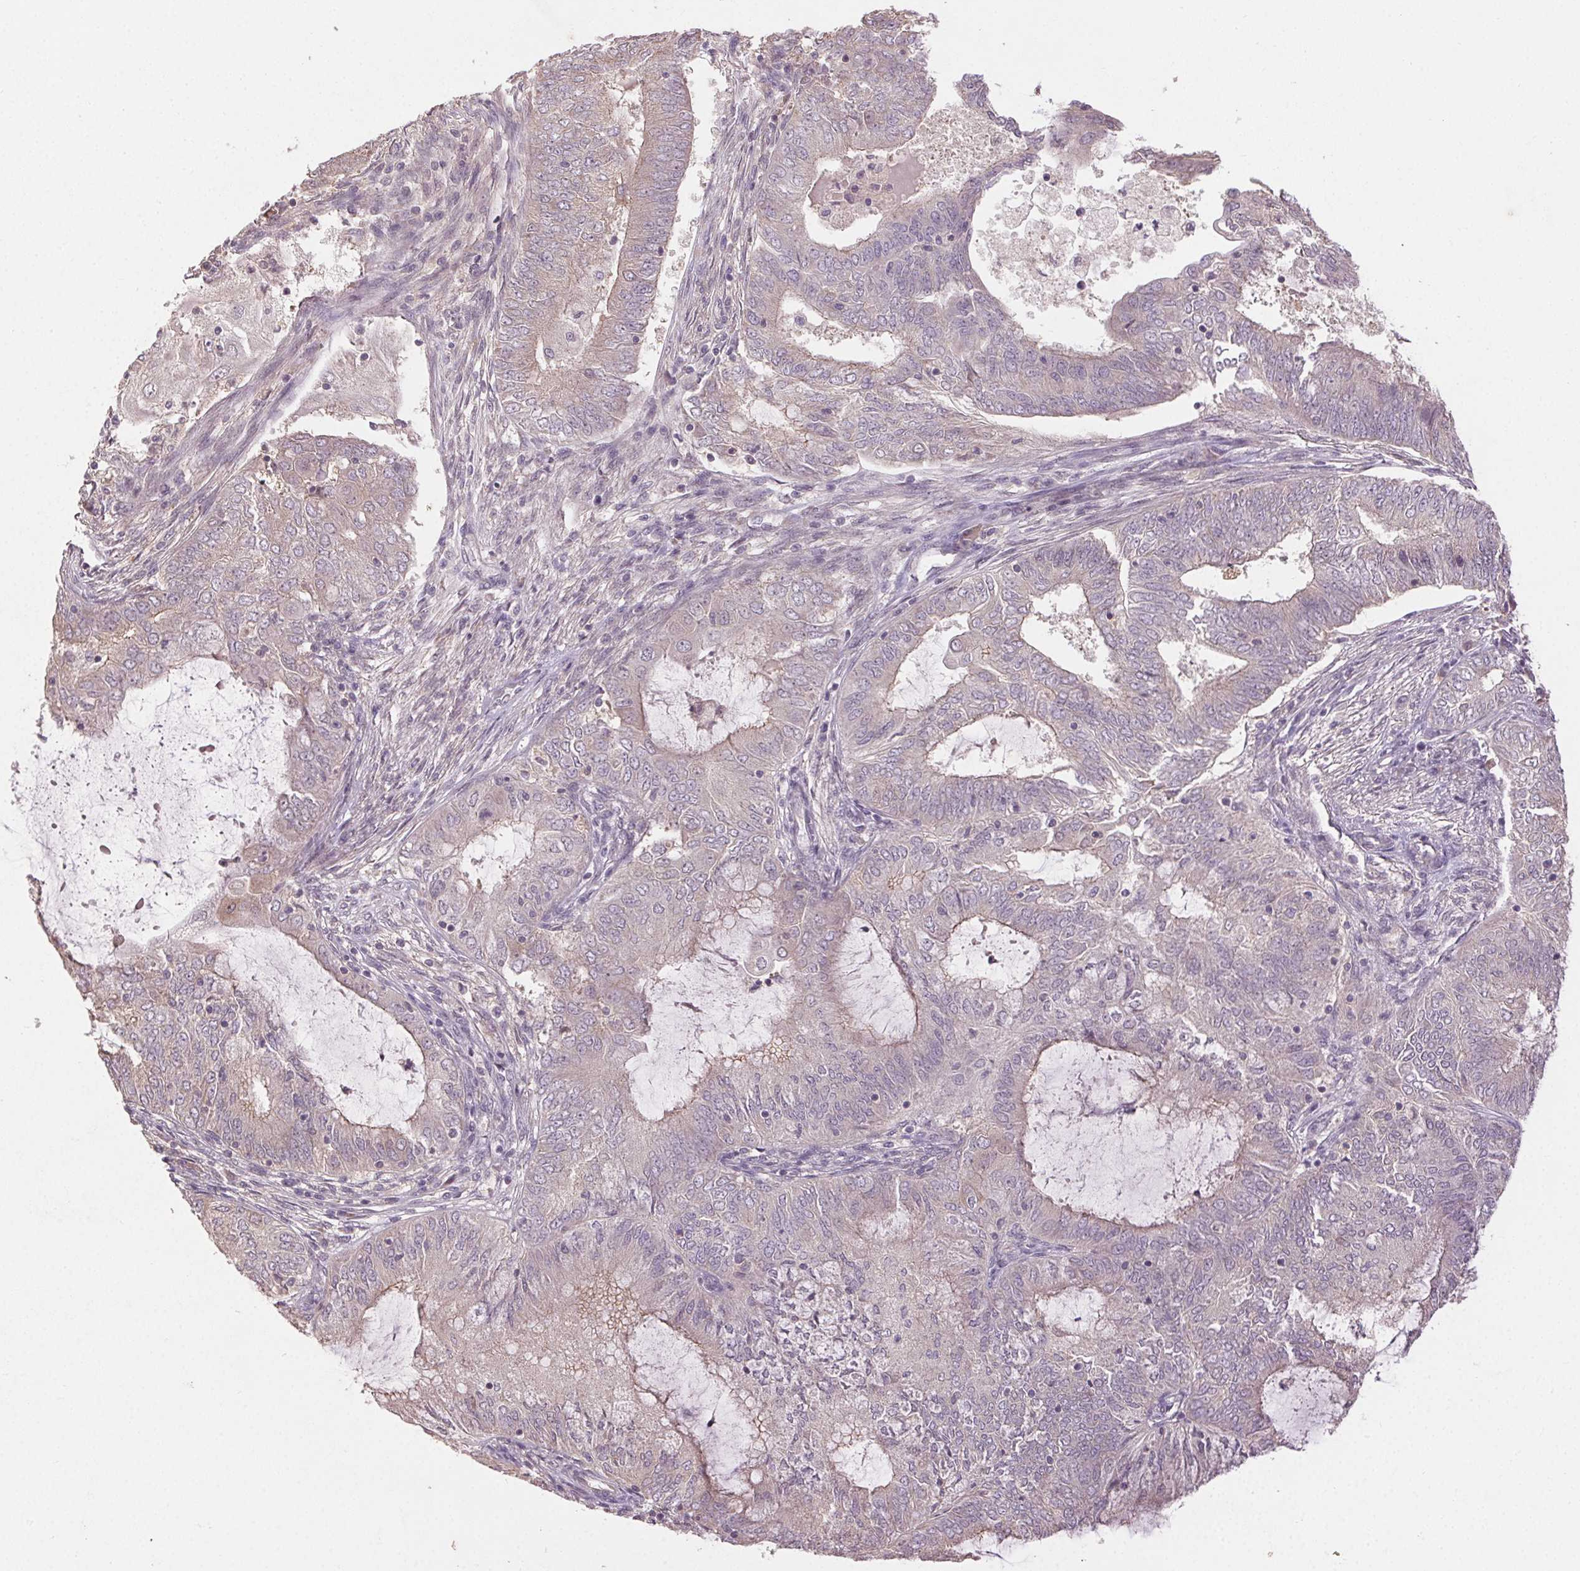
{"staining": {"intensity": "negative", "quantity": "none", "location": "none"}, "tissue": "endometrial cancer", "cell_type": "Tumor cells", "image_type": "cancer", "snomed": [{"axis": "morphology", "description": "Adenocarcinoma, NOS"}, {"axis": "topography", "description": "Endometrium"}], "caption": "A high-resolution image shows immunohistochemistry (IHC) staining of endometrial adenocarcinoma, which reveals no significant expression in tumor cells.", "gene": "ATP1B3", "patient": {"sex": "female", "age": 62}}